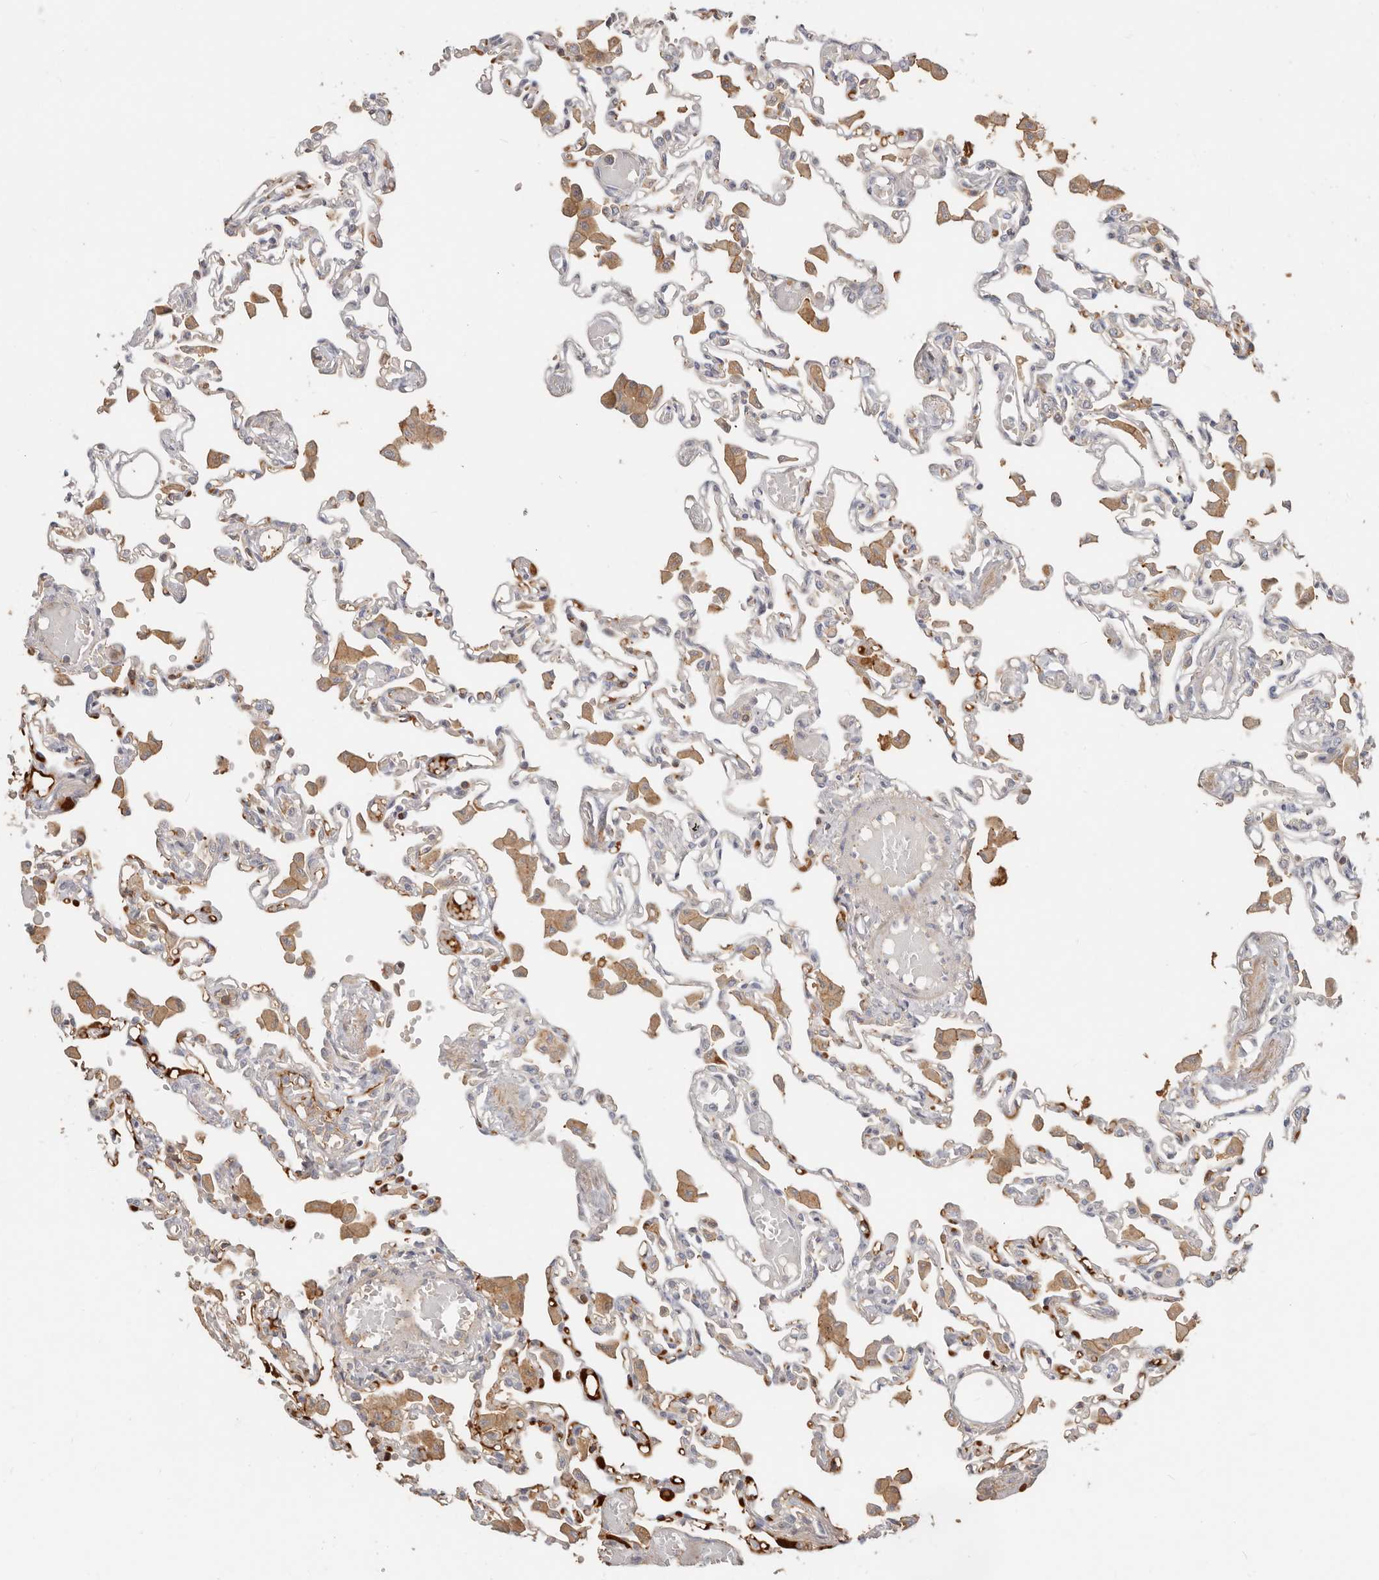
{"staining": {"intensity": "negative", "quantity": "none", "location": "none"}, "tissue": "lung", "cell_type": "Alveolar cells", "image_type": "normal", "snomed": [{"axis": "morphology", "description": "Normal tissue, NOS"}, {"axis": "topography", "description": "Bronchus"}, {"axis": "topography", "description": "Lung"}], "caption": "The micrograph shows no staining of alveolar cells in unremarkable lung. (Stains: DAB (3,3'-diaminobenzidine) IHC with hematoxylin counter stain, Microscopy: brightfield microscopy at high magnification).", "gene": "MTFR2", "patient": {"sex": "female", "age": 49}}